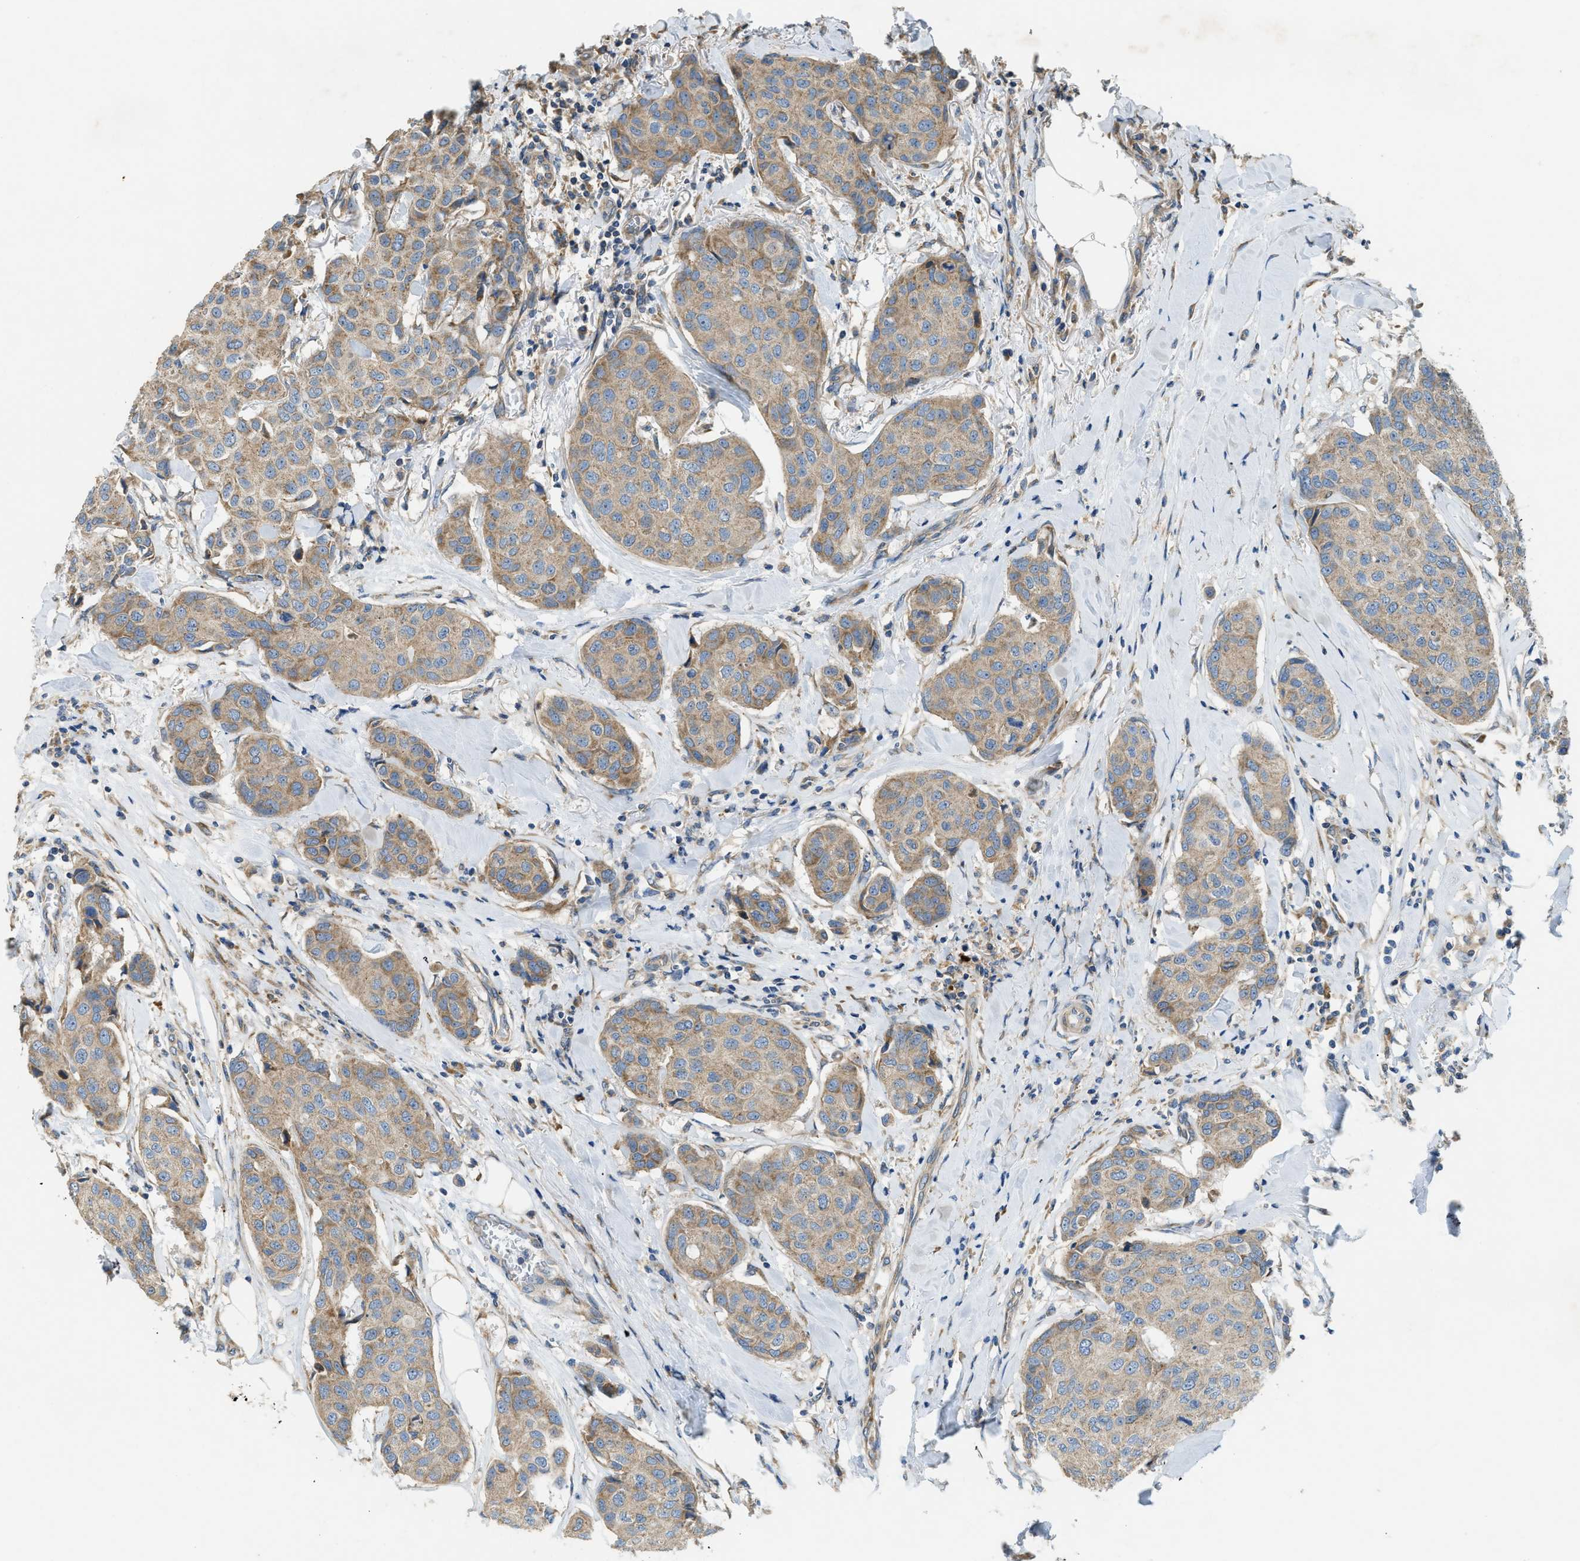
{"staining": {"intensity": "weak", "quantity": ">75%", "location": "cytoplasmic/membranous"}, "tissue": "breast cancer", "cell_type": "Tumor cells", "image_type": "cancer", "snomed": [{"axis": "morphology", "description": "Duct carcinoma"}, {"axis": "topography", "description": "Breast"}], "caption": "Breast cancer (invasive ductal carcinoma) stained with a protein marker displays weak staining in tumor cells.", "gene": "TMEM68", "patient": {"sex": "female", "age": 80}}